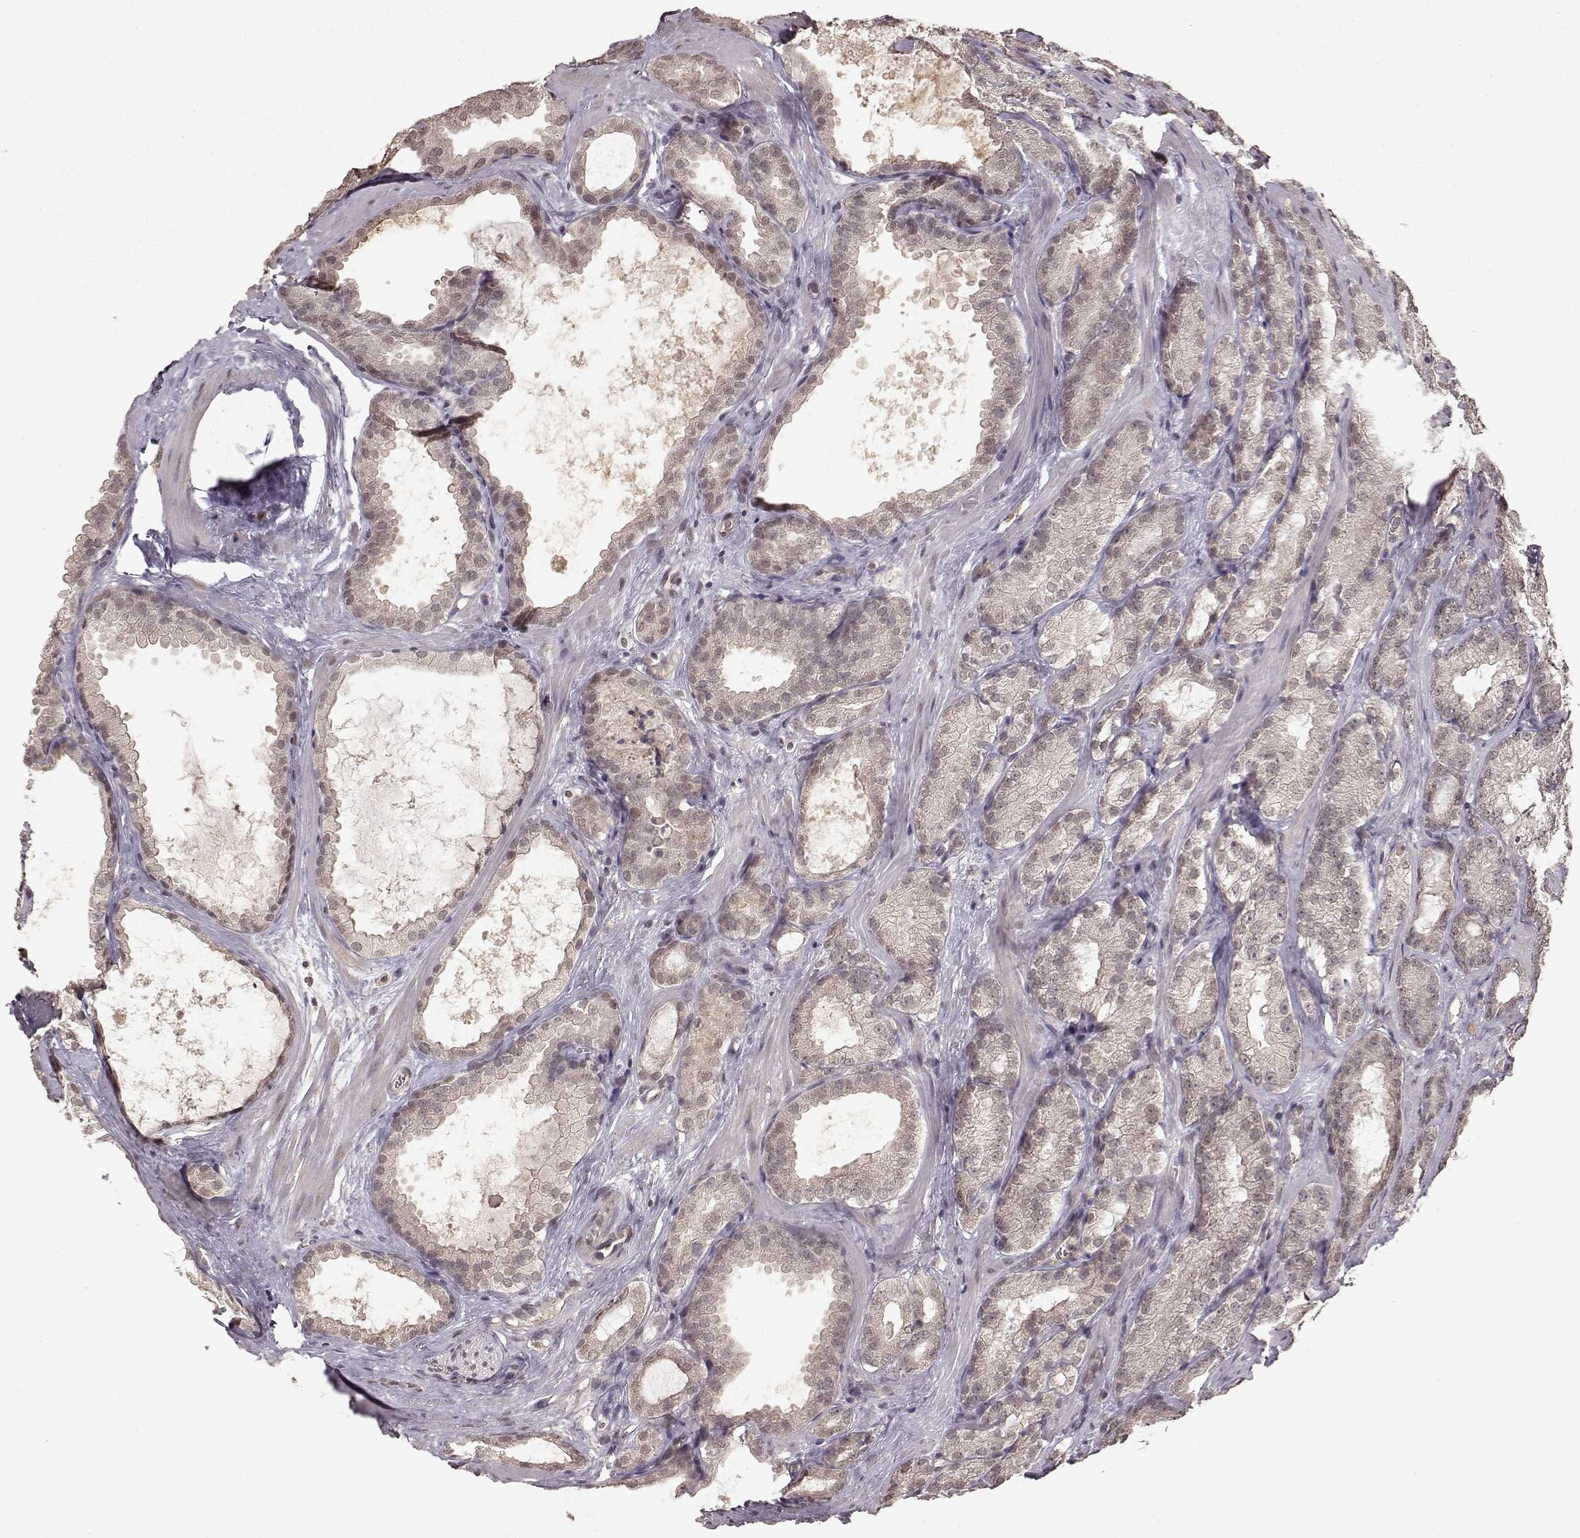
{"staining": {"intensity": "negative", "quantity": "none", "location": "none"}, "tissue": "prostate cancer", "cell_type": "Tumor cells", "image_type": "cancer", "snomed": [{"axis": "morphology", "description": "Adenocarcinoma, High grade"}, {"axis": "topography", "description": "Prostate"}], "caption": "Immunohistochemical staining of human prostate cancer demonstrates no significant positivity in tumor cells.", "gene": "NTRK2", "patient": {"sex": "male", "age": 64}}